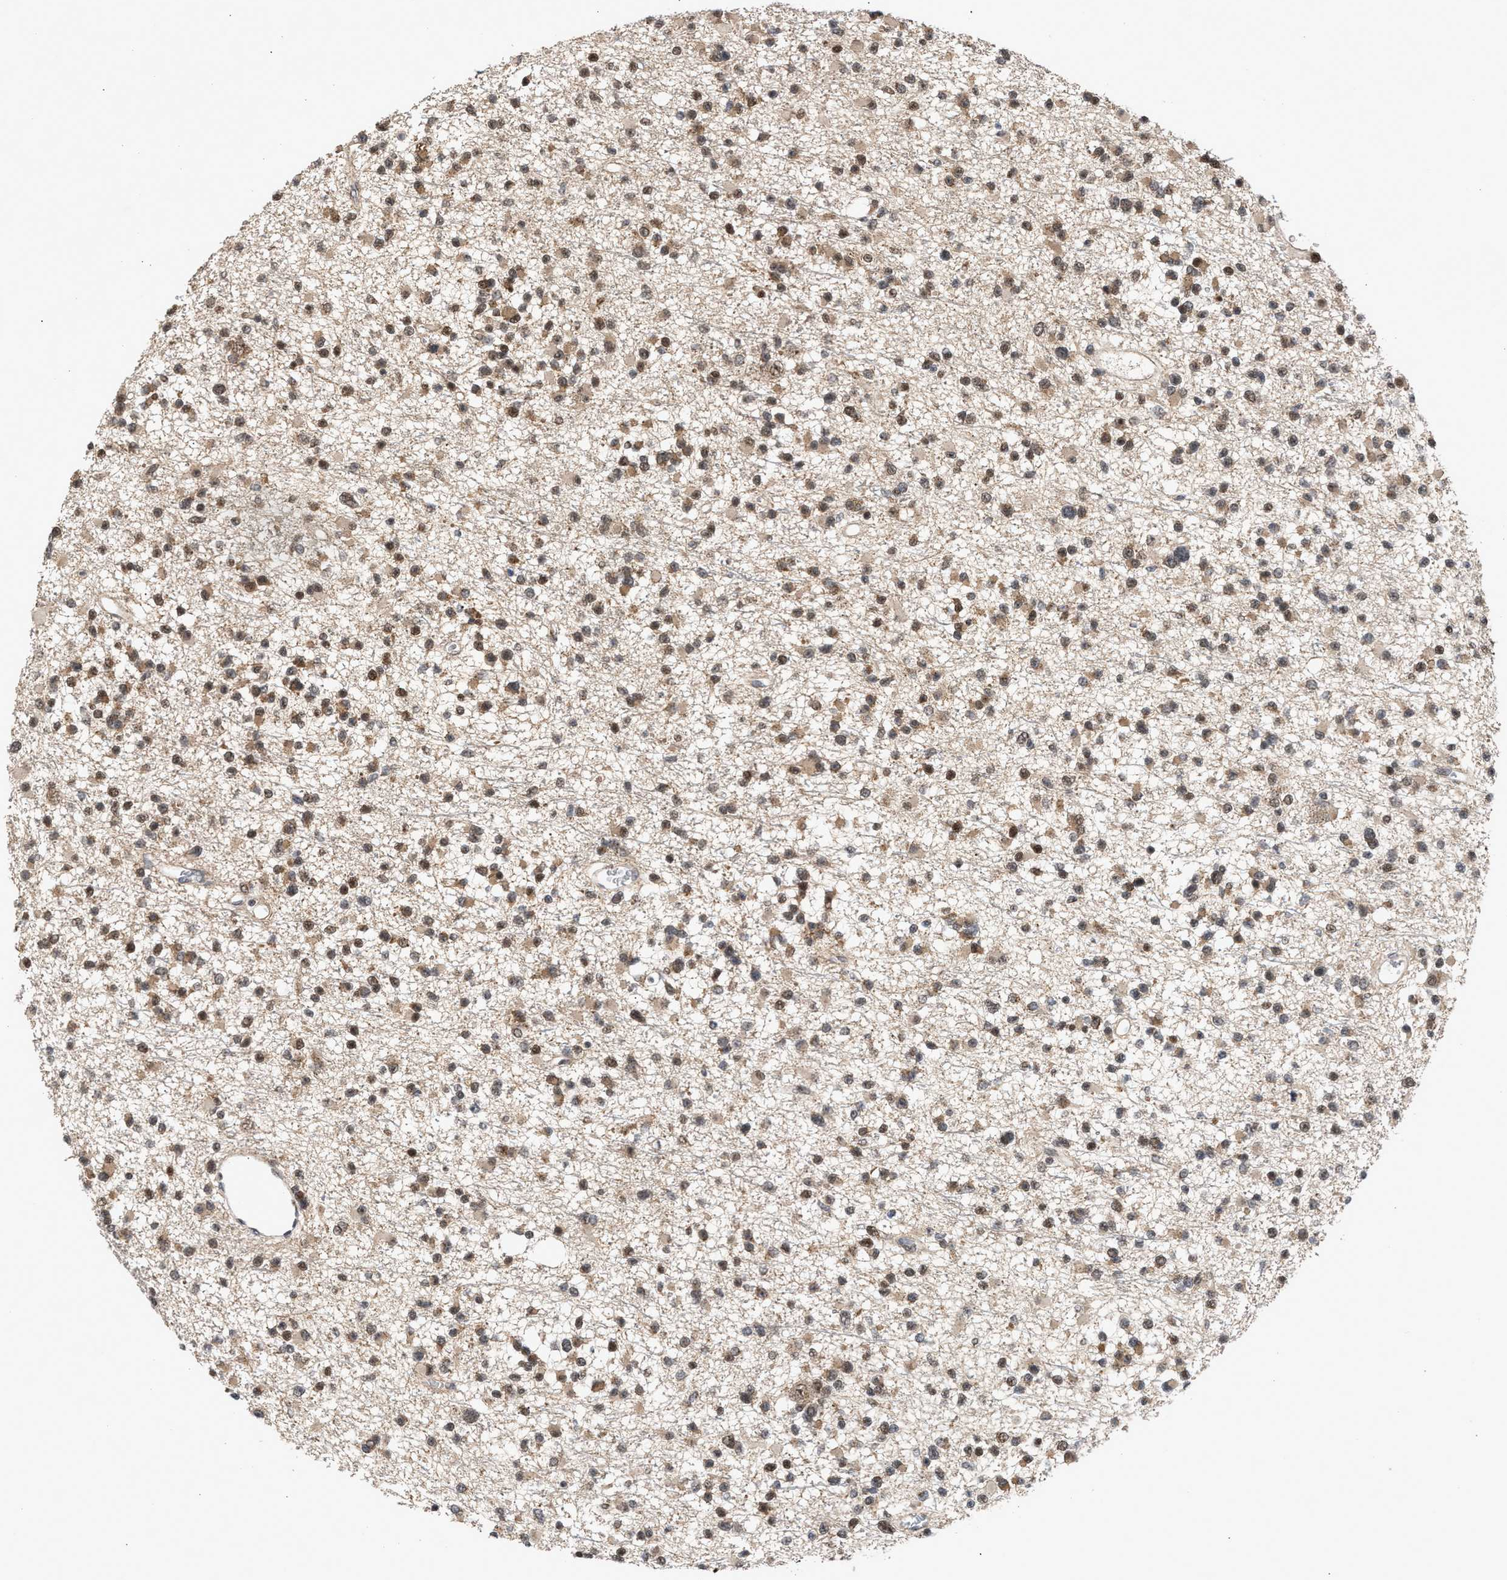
{"staining": {"intensity": "weak", "quantity": ">75%", "location": "cytoplasmic/membranous,nuclear"}, "tissue": "glioma", "cell_type": "Tumor cells", "image_type": "cancer", "snomed": [{"axis": "morphology", "description": "Glioma, malignant, Low grade"}, {"axis": "topography", "description": "Brain"}], "caption": "DAB (3,3'-diaminobenzidine) immunohistochemical staining of human glioma shows weak cytoplasmic/membranous and nuclear protein expression in about >75% of tumor cells.", "gene": "MKNK2", "patient": {"sex": "female", "age": 22}}